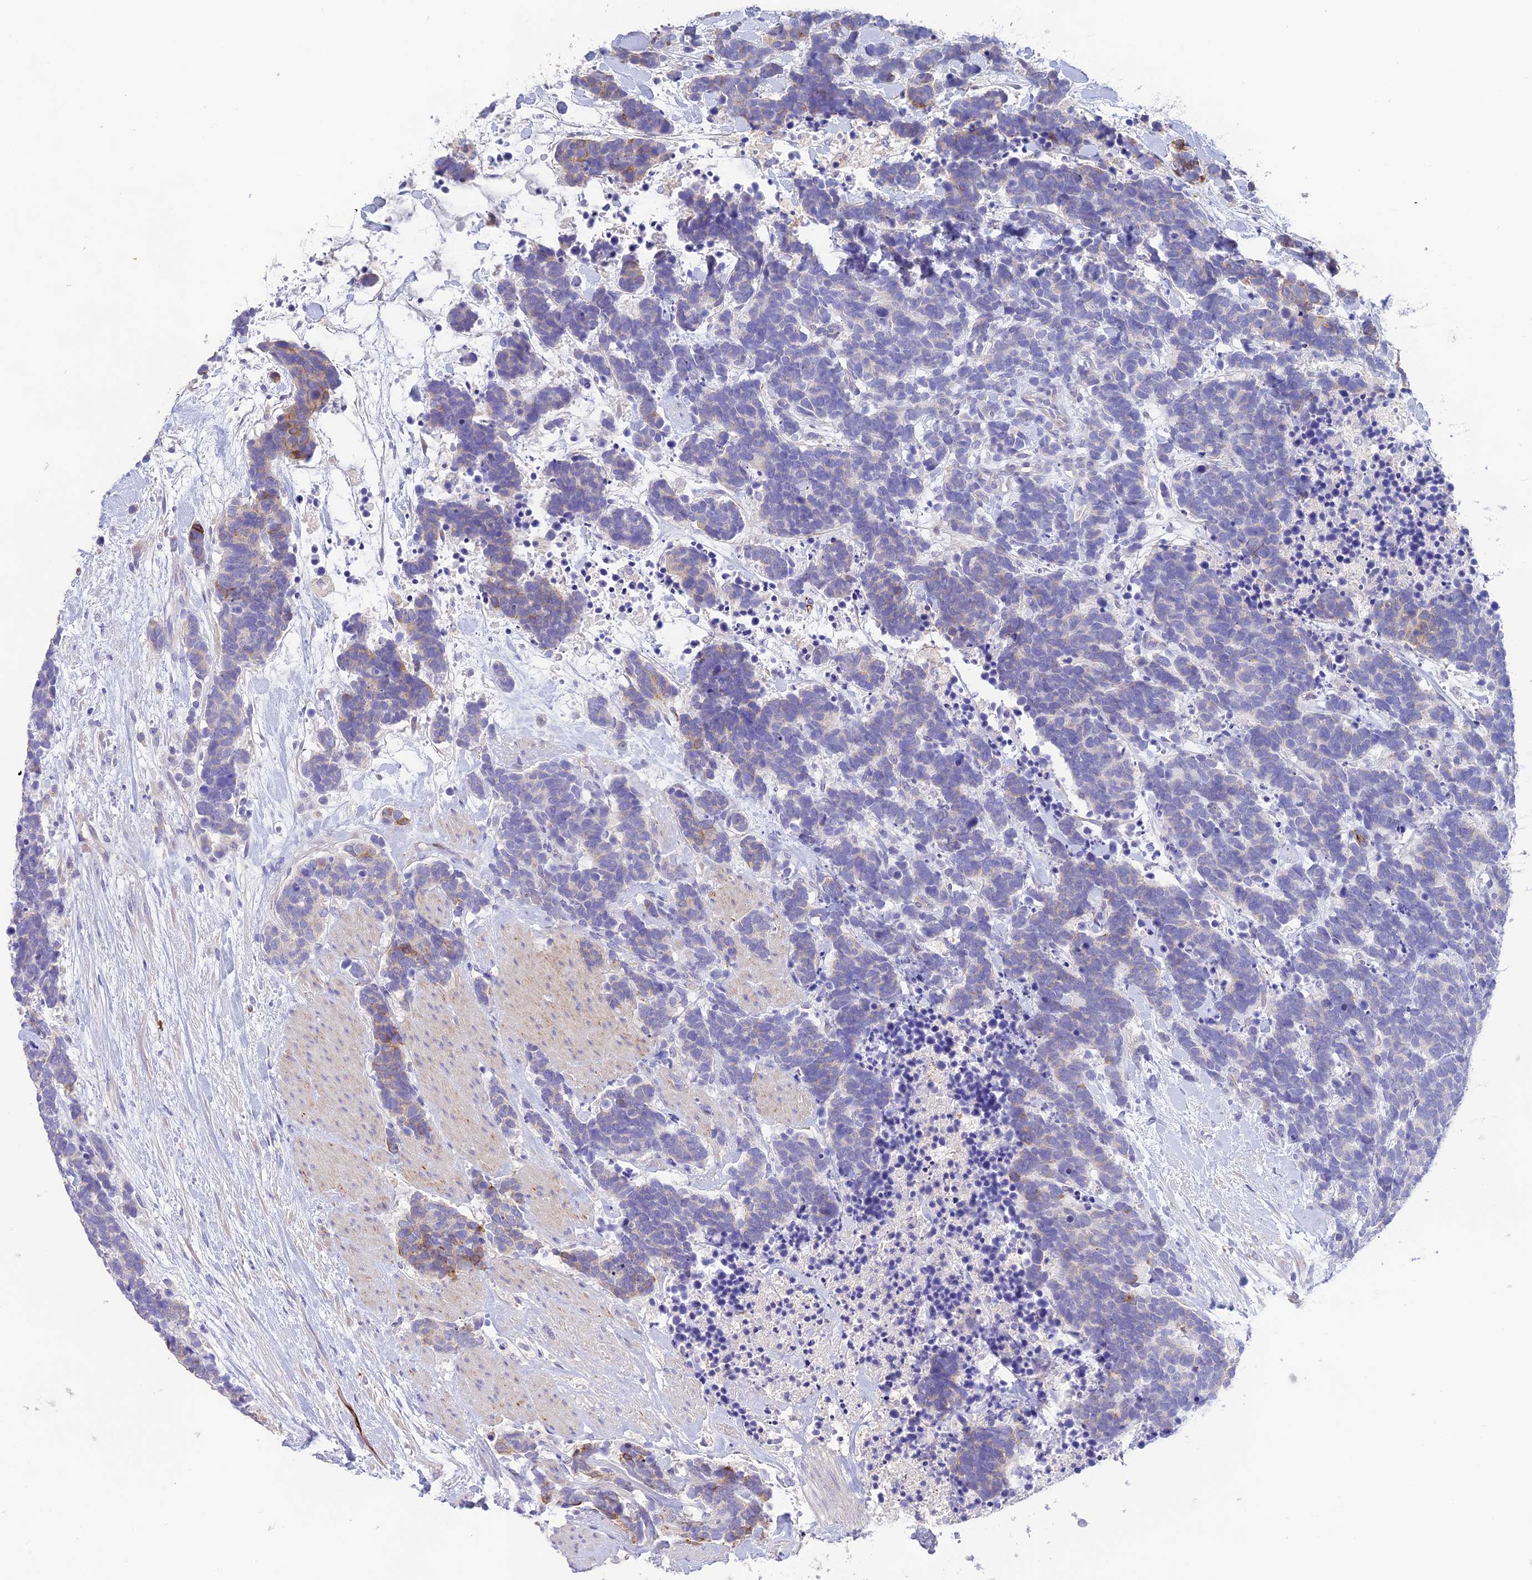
{"staining": {"intensity": "moderate", "quantity": "<25%", "location": "cytoplasmic/membranous"}, "tissue": "carcinoid", "cell_type": "Tumor cells", "image_type": "cancer", "snomed": [{"axis": "morphology", "description": "Carcinoma, NOS"}, {"axis": "morphology", "description": "Carcinoid, malignant, NOS"}, {"axis": "topography", "description": "Prostate"}], "caption": "Carcinoma was stained to show a protein in brown. There is low levels of moderate cytoplasmic/membranous expression in about <25% of tumor cells. (DAB IHC, brown staining for protein, blue staining for nuclei).", "gene": "HSD17B2", "patient": {"sex": "male", "age": 57}}